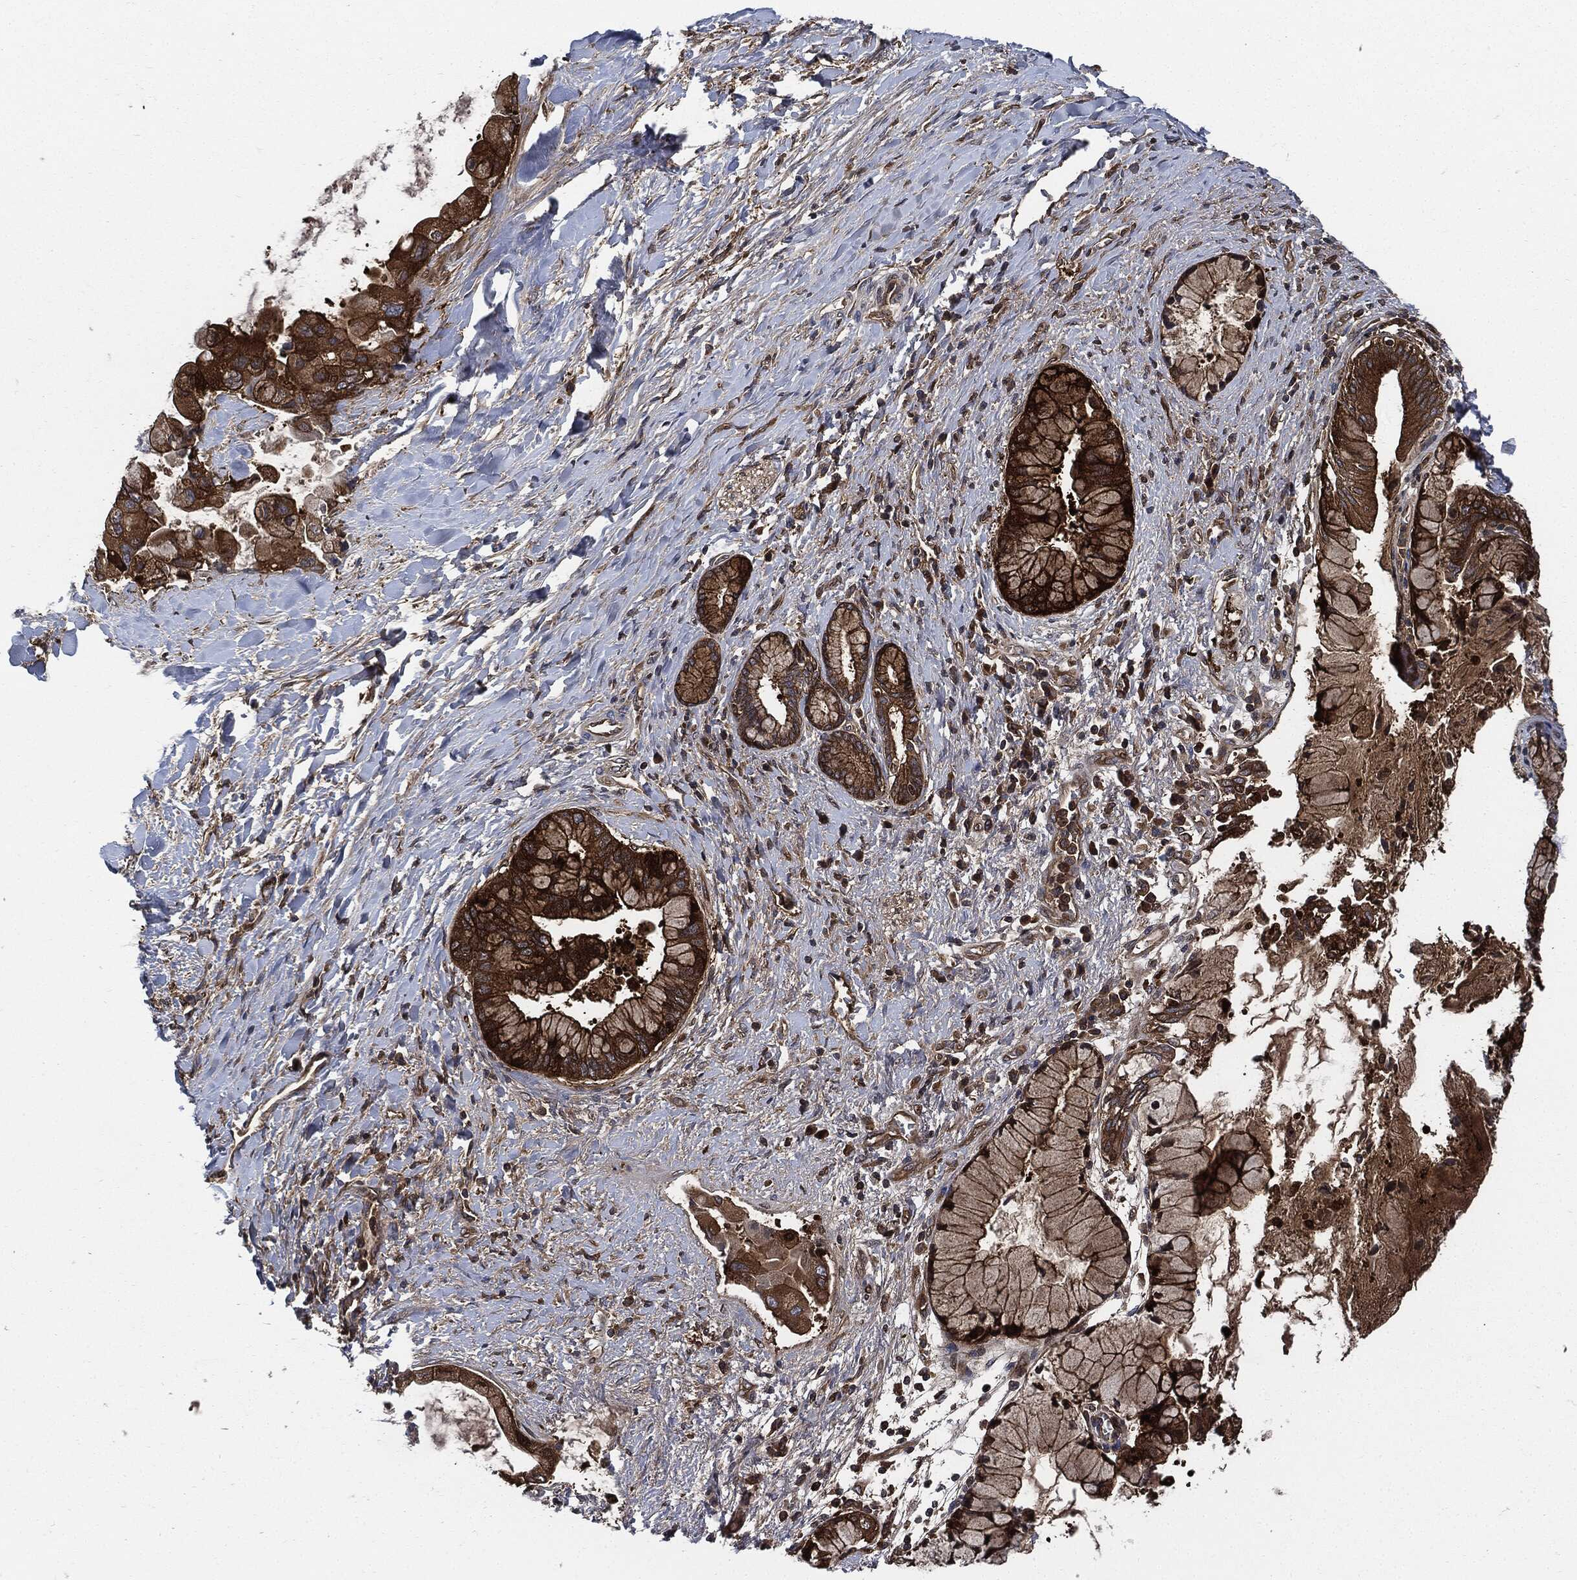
{"staining": {"intensity": "strong", "quantity": ">75%", "location": "cytoplasmic/membranous"}, "tissue": "liver cancer", "cell_type": "Tumor cells", "image_type": "cancer", "snomed": [{"axis": "morphology", "description": "Normal tissue, NOS"}, {"axis": "morphology", "description": "Cholangiocarcinoma"}, {"axis": "topography", "description": "Liver"}, {"axis": "topography", "description": "Peripheral nerve tissue"}], "caption": "Cholangiocarcinoma (liver) was stained to show a protein in brown. There is high levels of strong cytoplasmic/membranous expression in about >75% of tumor cells.", "gene": "XPNPEP1", "patient": {"sex": "male", "age": 50}}